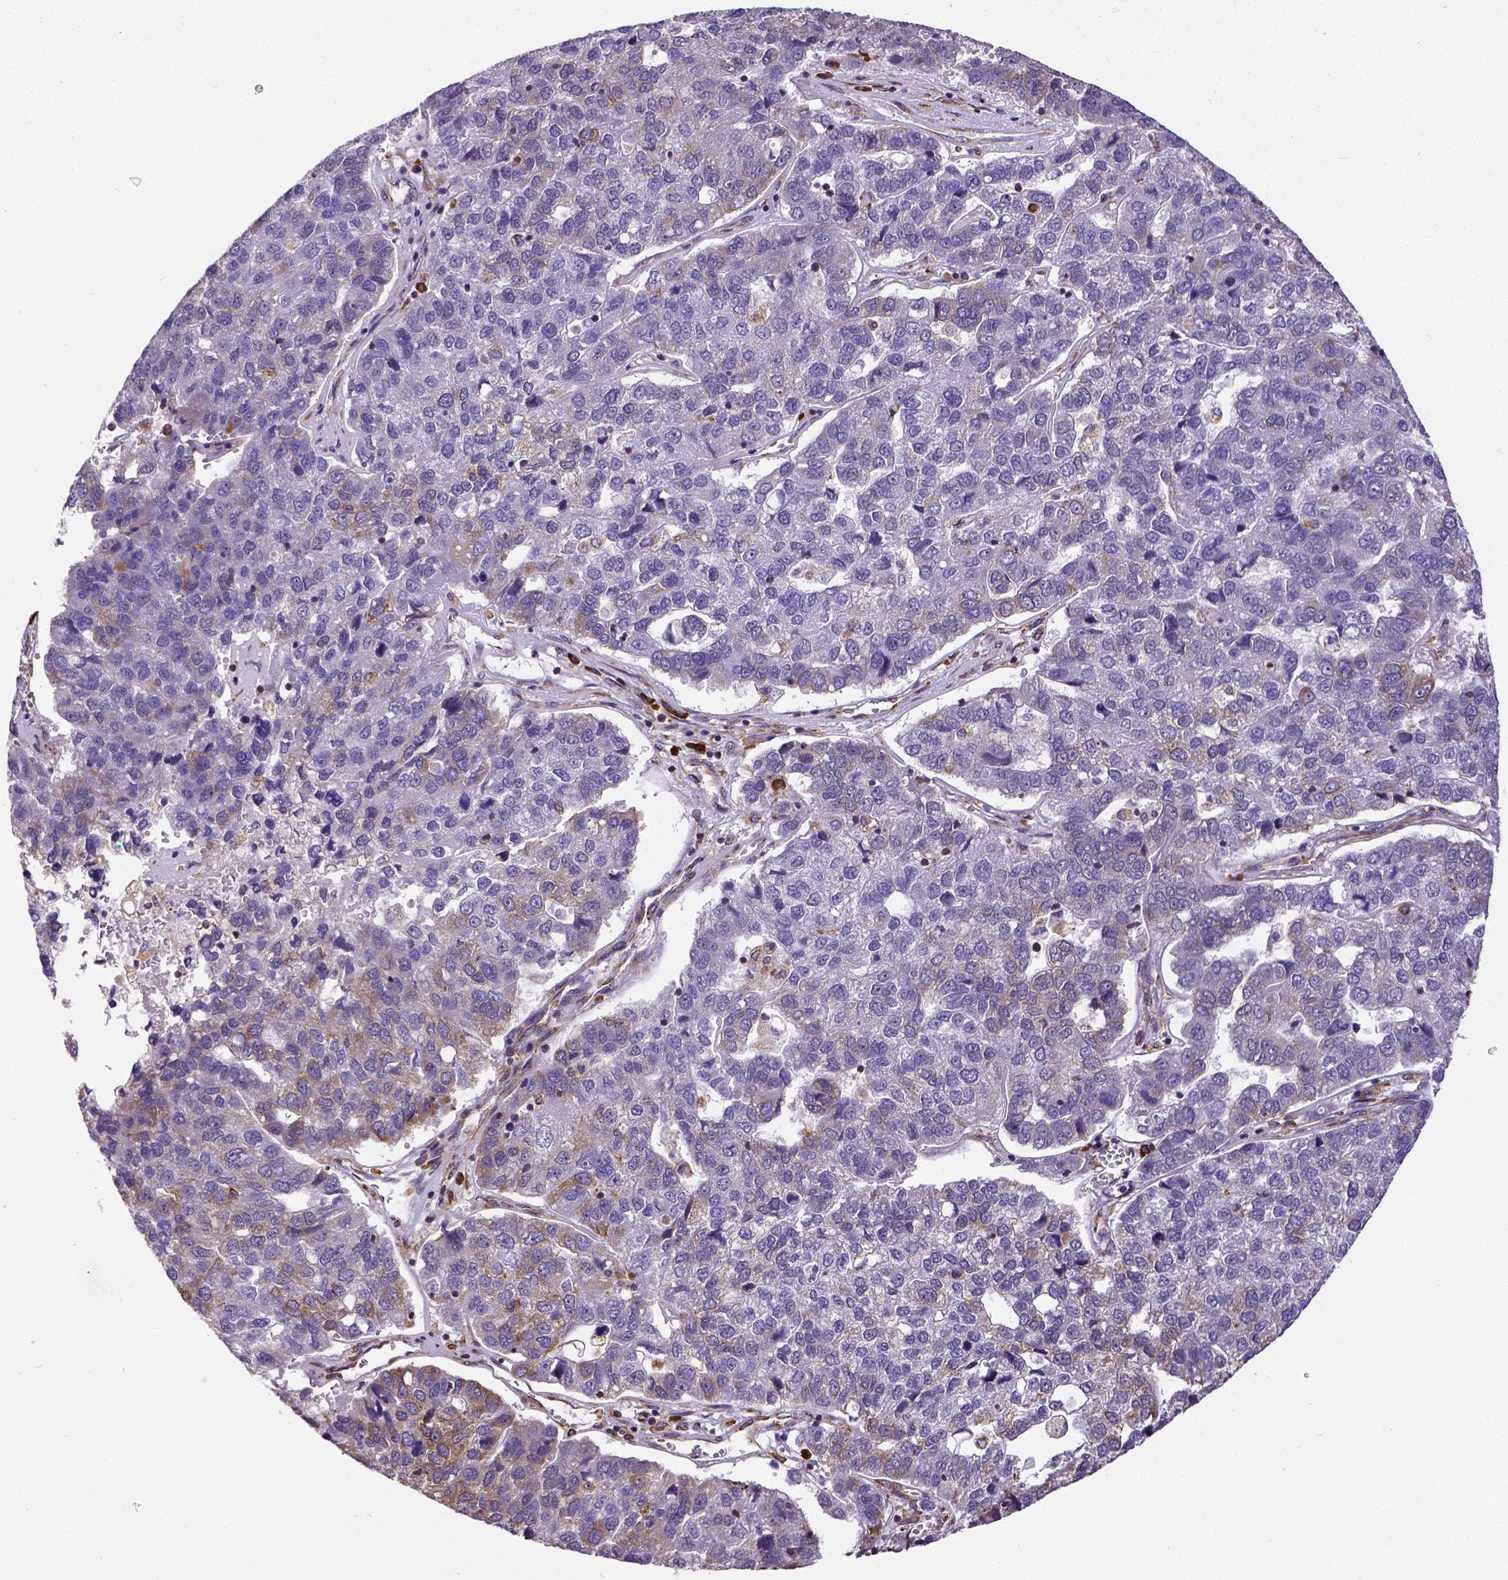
{"staining": {"intensity": "weak", "quantity": "<25%", "location": "cytoplasmic/membranous"}, "tissue": "pancreatic cancer", "cell_type": "Tumor cells", "image_type": "cancer", "snomed": [{"axis": "morphology", "description": "Adenocarcinoma, NOS"}, {"axis": "topography", "description": "Pancreas"}], "caption": "Photomicrograph shows no protein staining in tumor cells of adenocarcinoma (pancreatic) tissue.", "gene": "MTDH", "patient": {"sex": "female", "age": 61}}